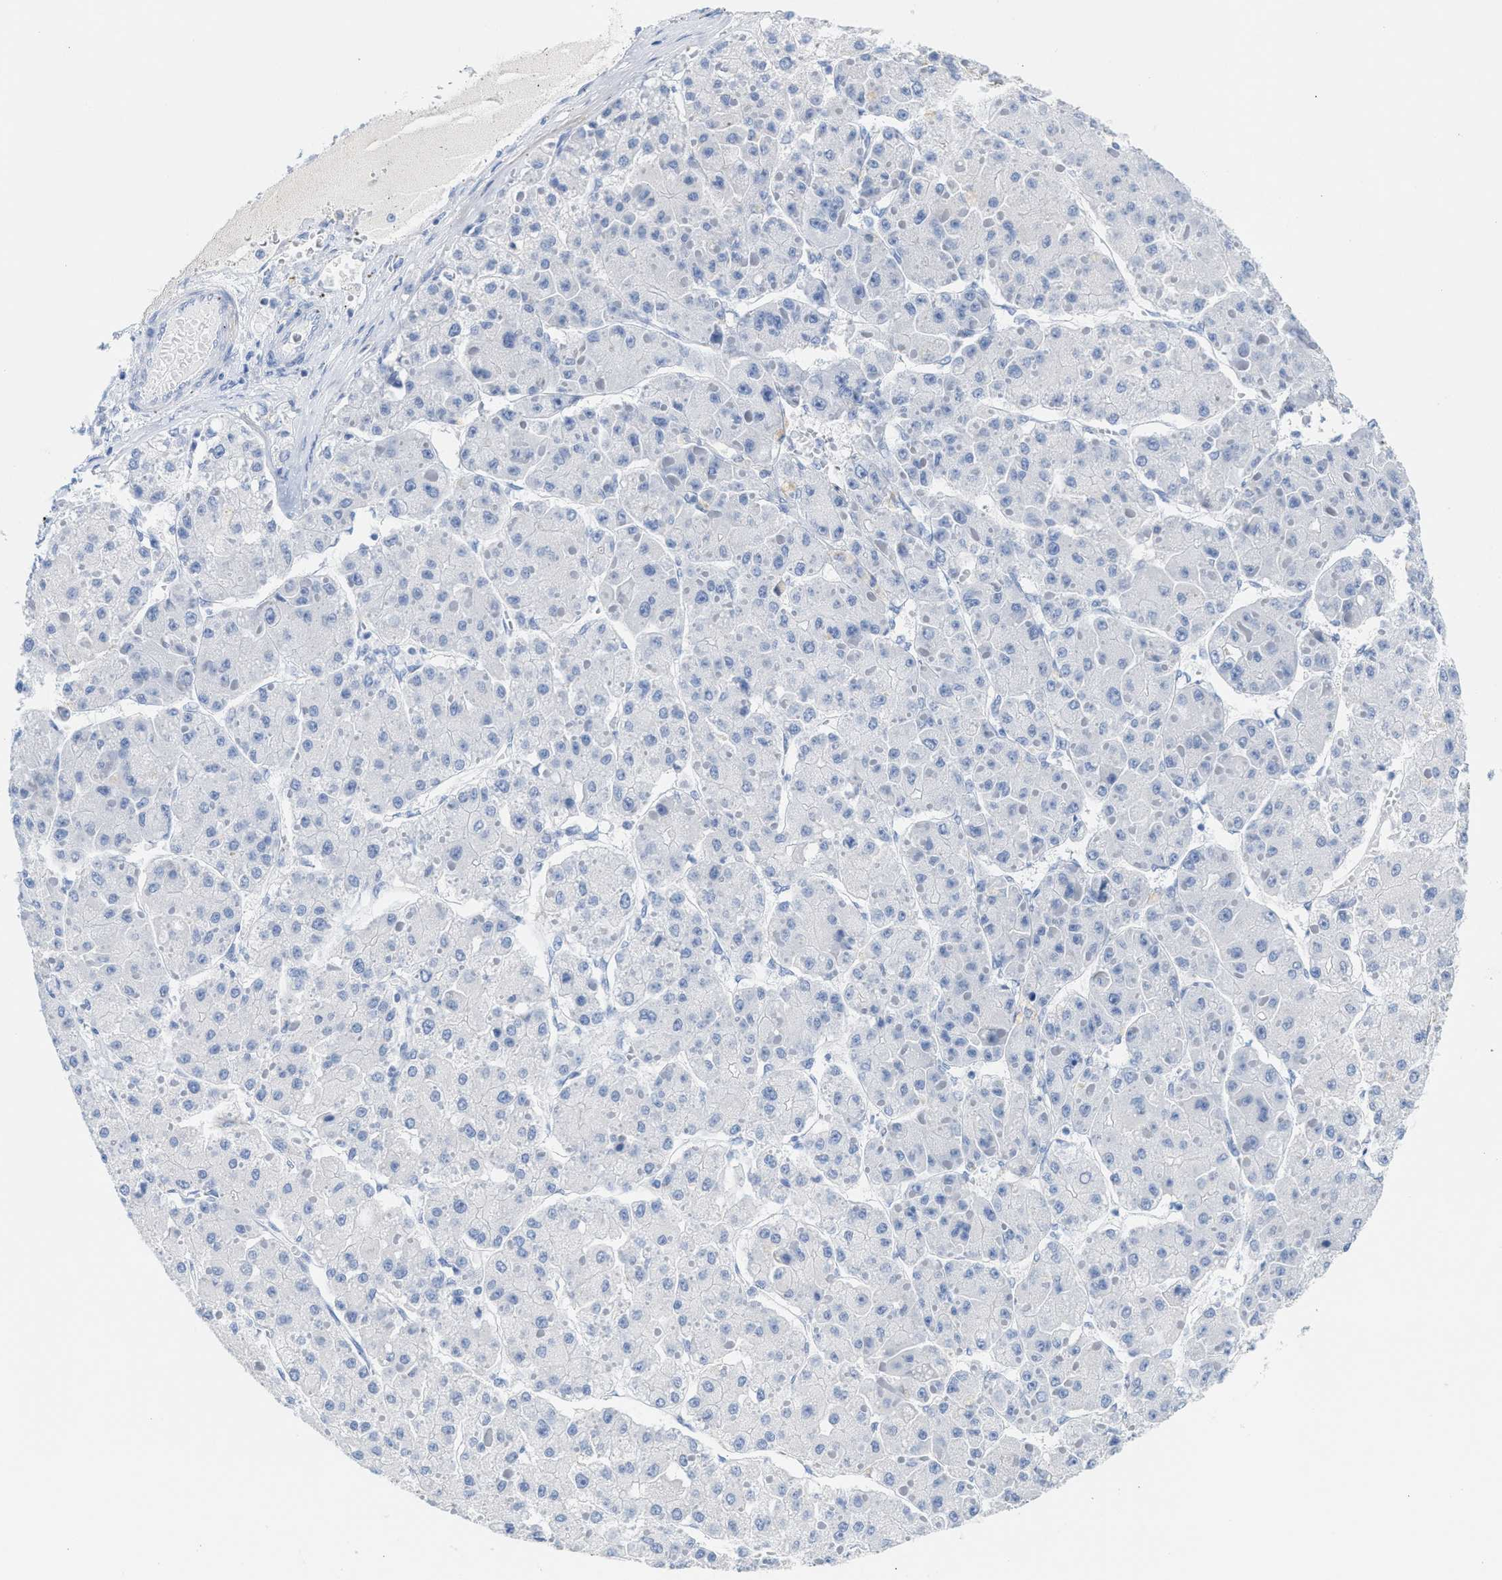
{"staining": {"intensity": "negative", "quantity": "none", "location": "none"}, "tissue": "liver cancer", "cell_type": "Tumor cells", "image_type": "cancer", "snomed": [{"axis": "morphology", "description": "Carcinoma, Hepatocellular, NOS"}, {"axis": "topography", "description": "Liver"}], "caption": "Tumor cells show no significant staining in liver cancer (hepatocellular carcinoma).", "gene": "TNR", "patient": {"sex": "female", "age": 73}}